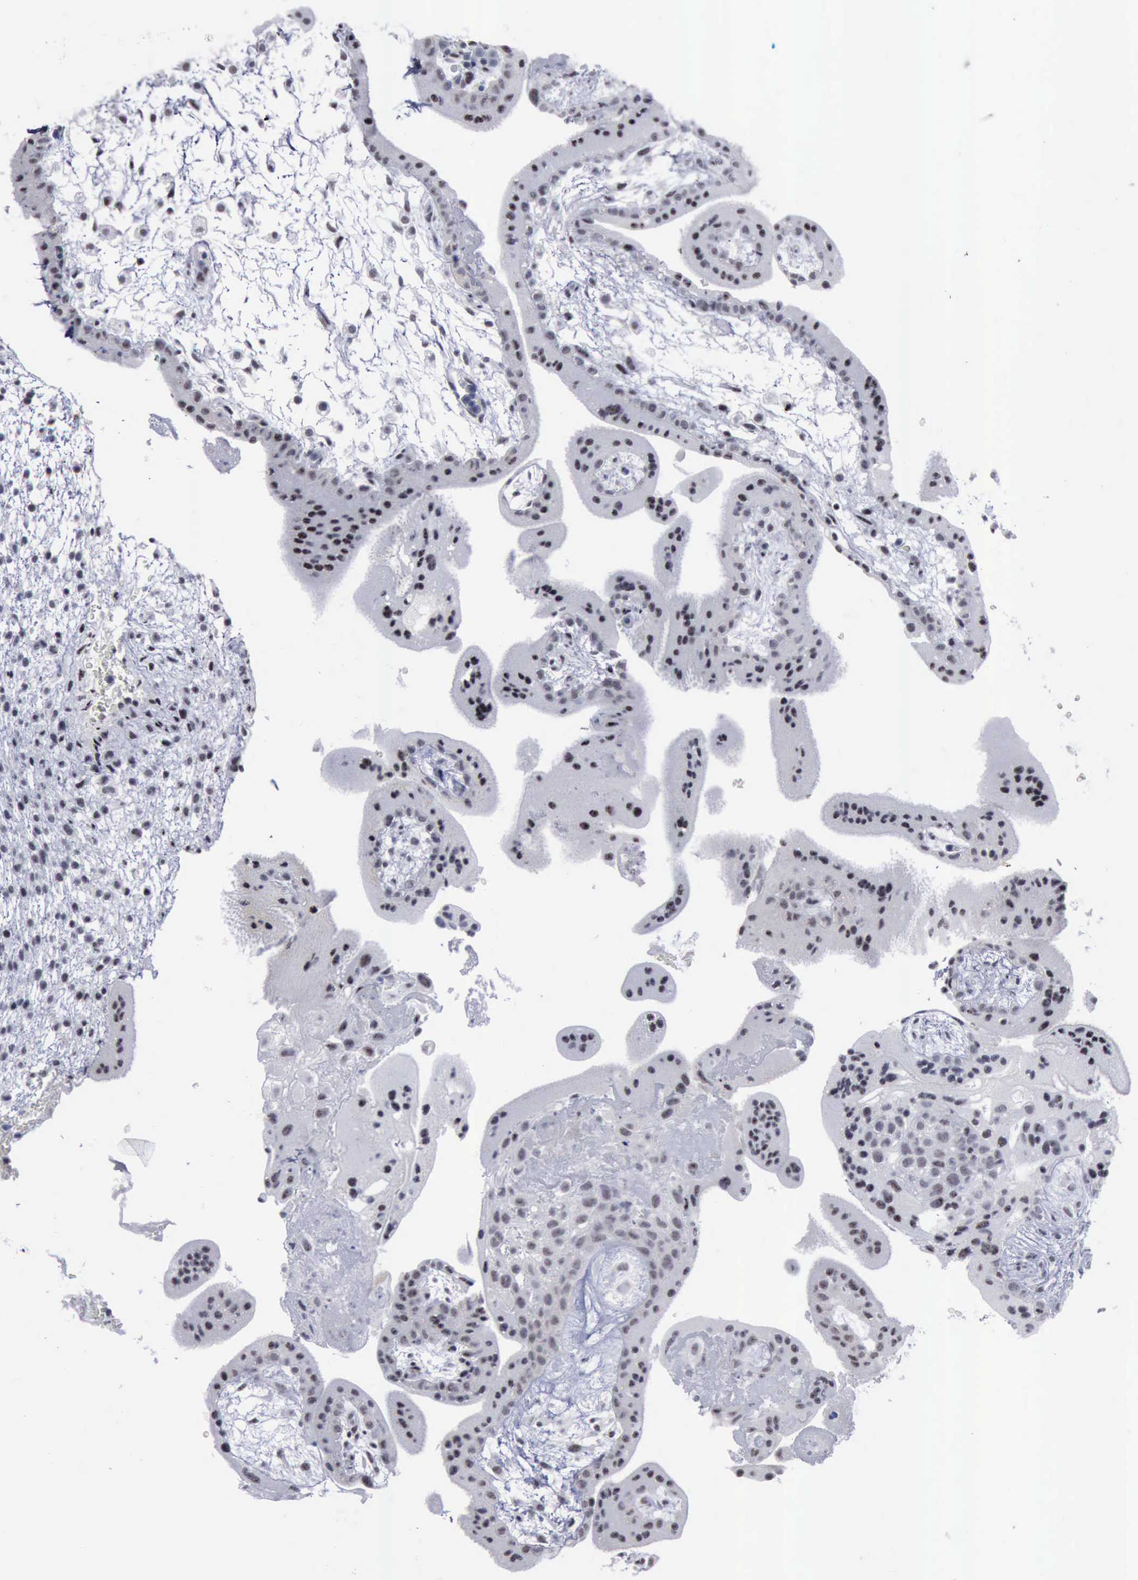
{"staining": {"intensity": "negative", "quantity": "none", "location": "none"}, "tissue": "placenta", "cell_type": "Decidual cells", "image_type": "normal", "snomed": [{"axis": "morphology", "description": "Normal tissue, NOS"}, {"axis": "topography", "description": "Placenta"}], "caption": "A histopathology image of placenta stained for a protein shows no brown staining in decidual cells.", "gene": "BRD1", "patient": {"sex": "female", "age": 35}}